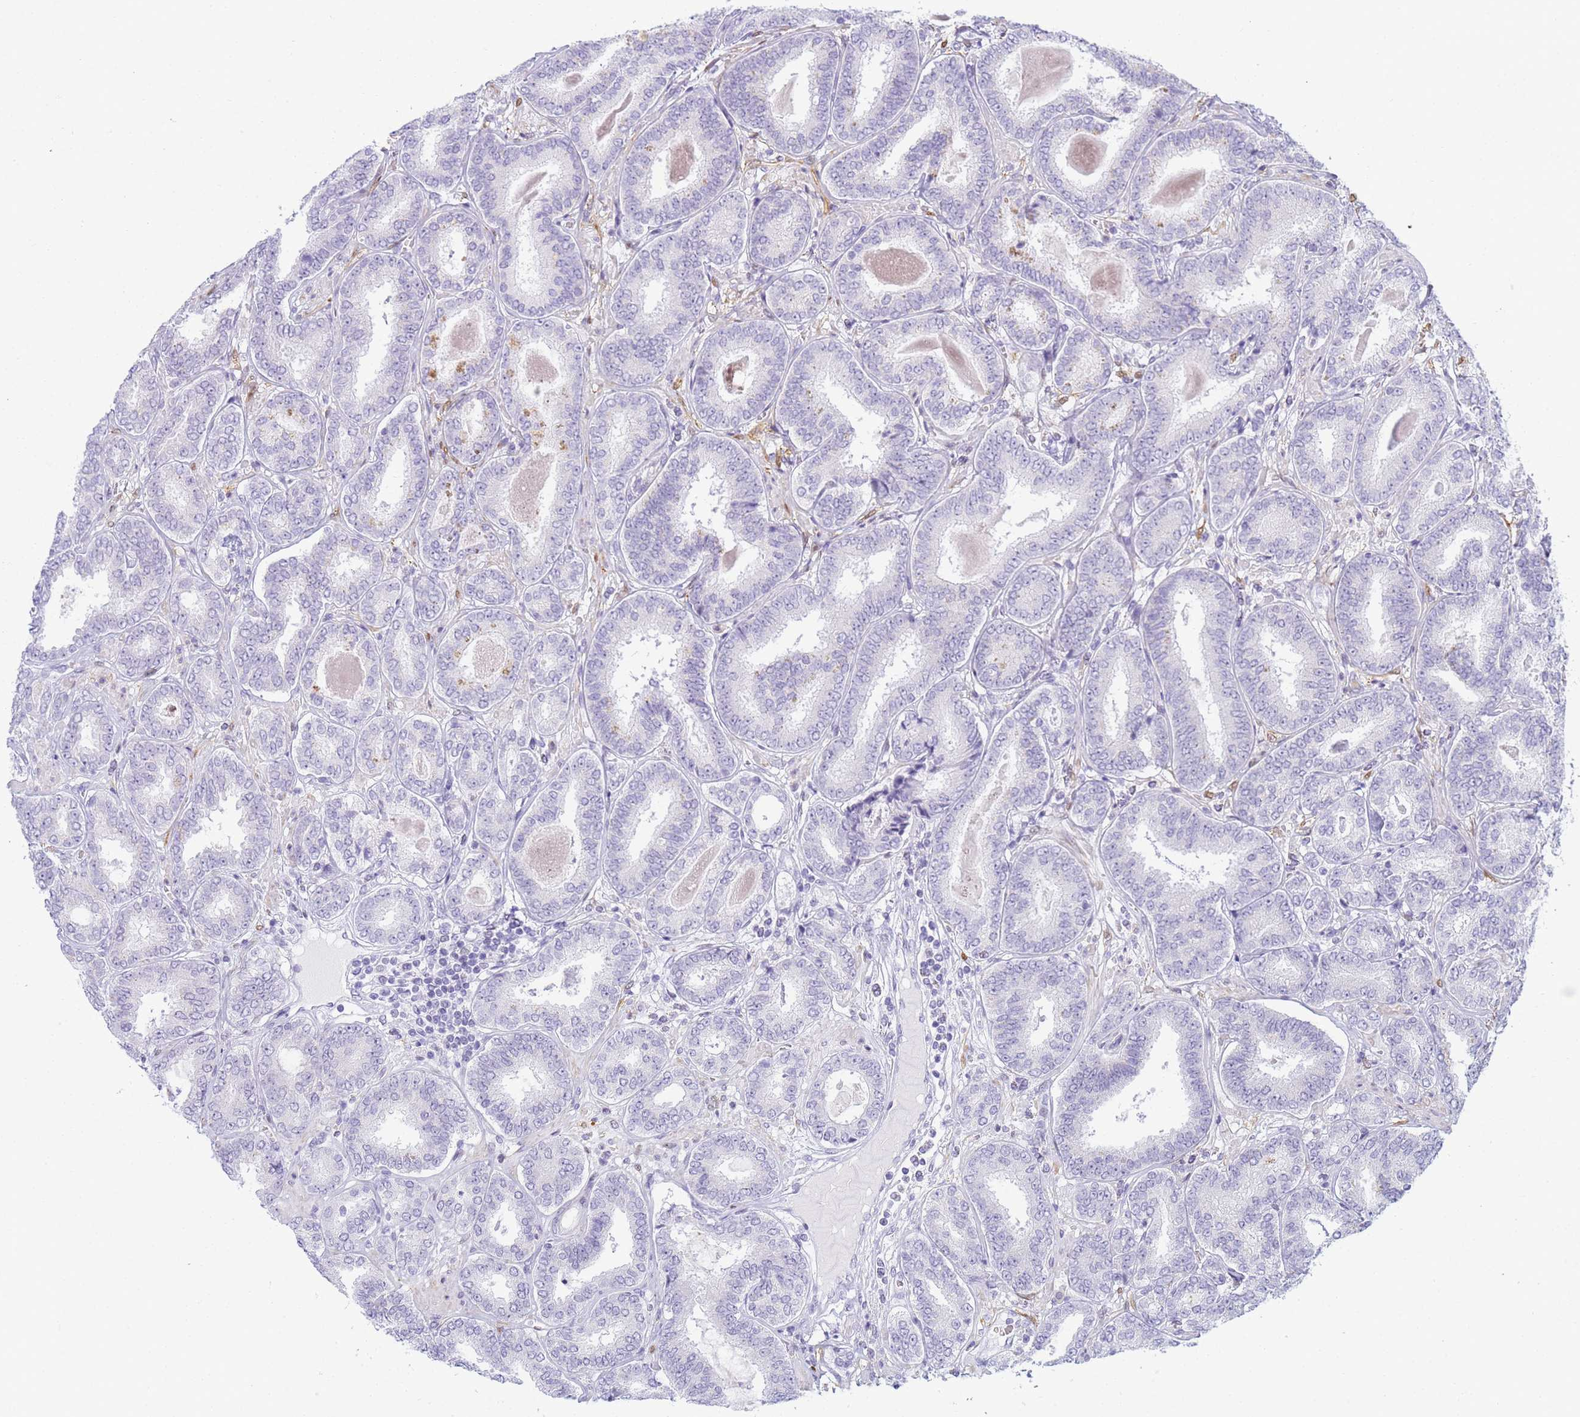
{"staining": {"intensity": "negative", "quantity": "none", "location": "none"}, "tissue": "prostate cancer", "cell_type": "Tumor cells", "image_type": "cancer", "snomed": [{"axis": "morphology", "description": "Adenocarcinoma, High grade"}, {"axis": "topography", "description": "Prostate"}], "caption": "Histopathology image shows no protein positivity in tumor cells of high-grade adenocarcinoma (prostate) tissue. The staining was performed using DAB (3,3'-diaminobenzidine) to visualize the protein expression in brown, while the nuclei were stained in blue with hematoxylin (Magnification: 20x).", "gene": "SNX20", "patient": {"sex": "male", "age": 72}}